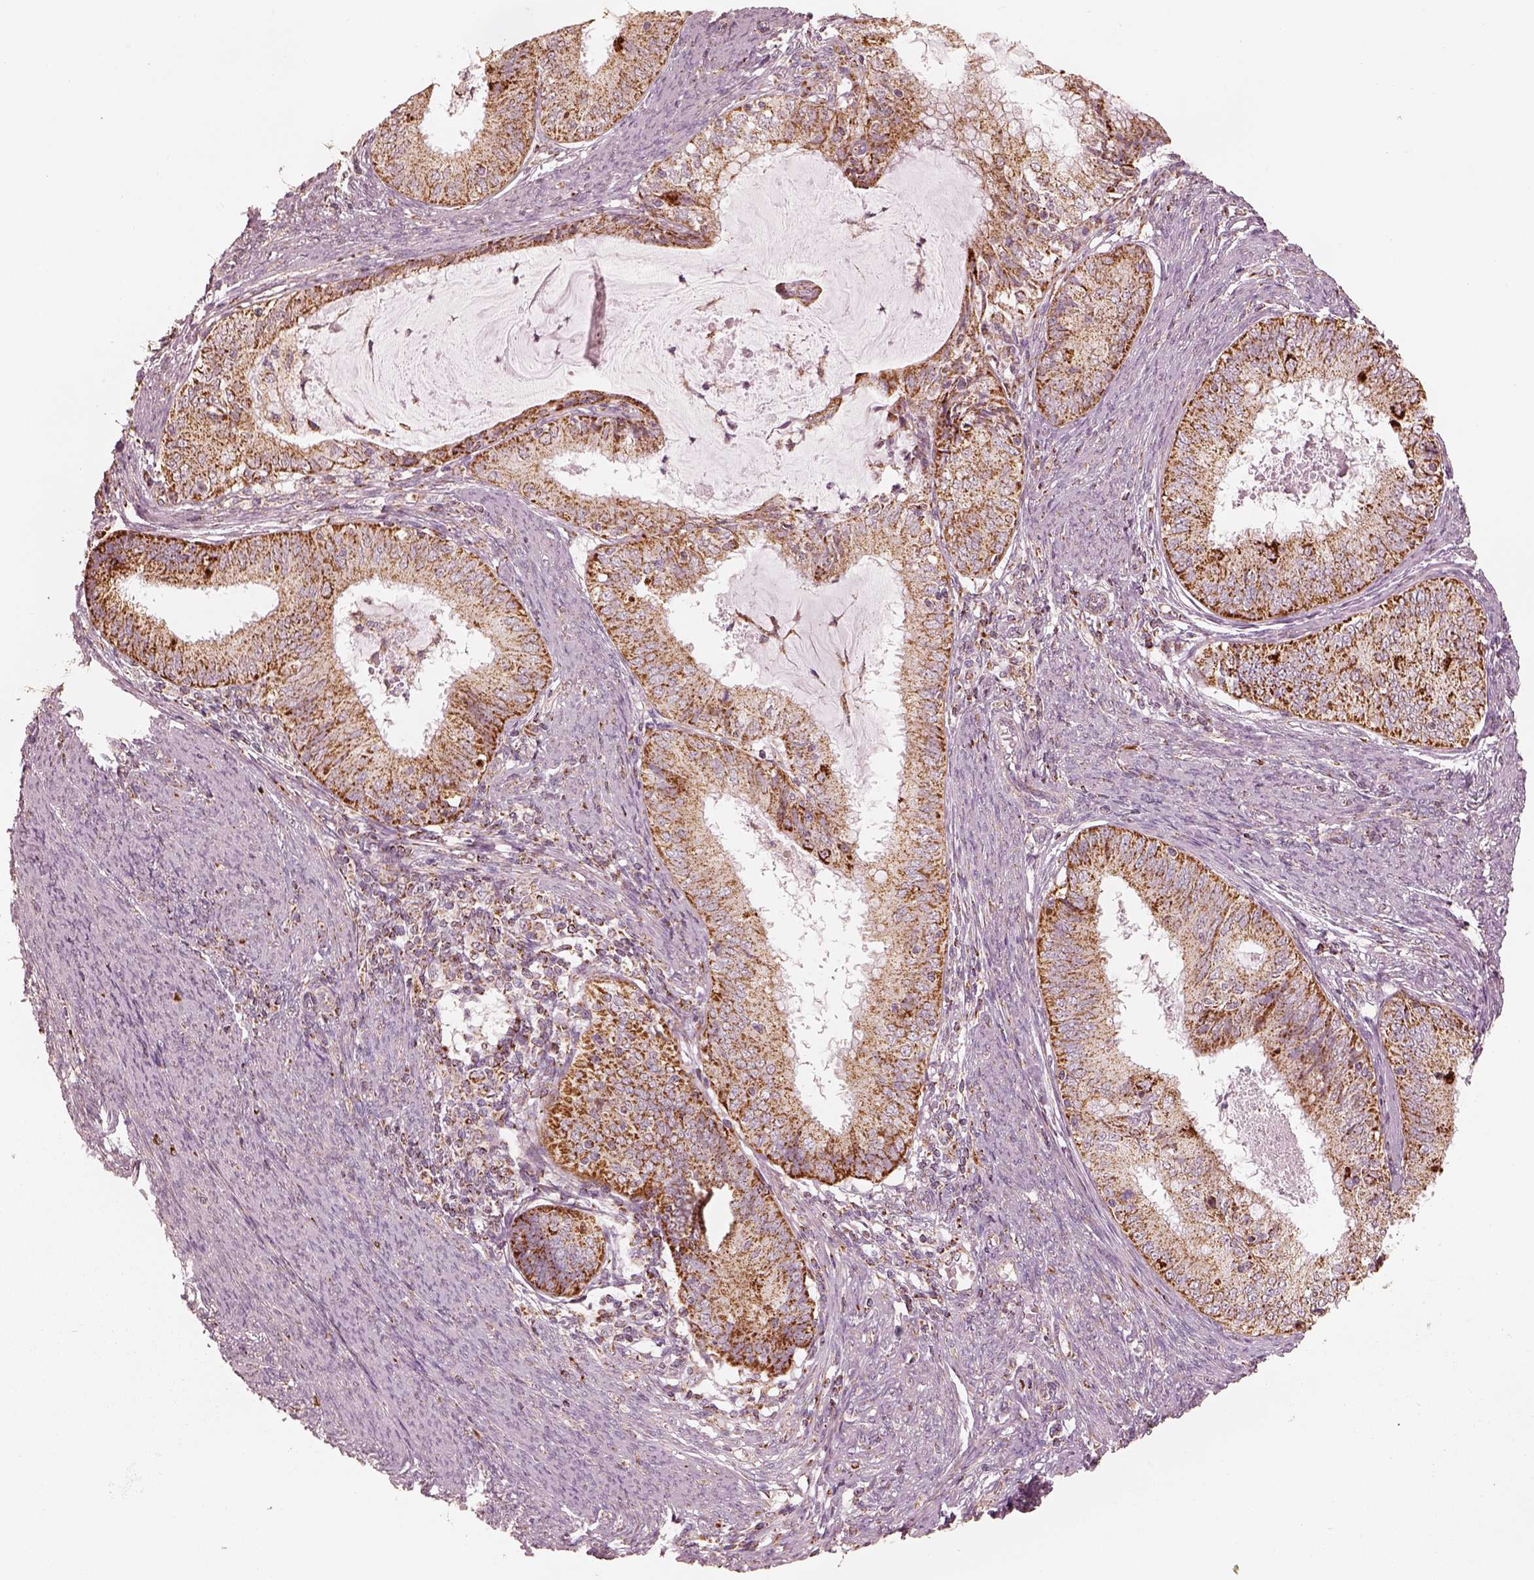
{"staining": {"intensity": "strong", "quantity": ">75%", "location": "cytoplasmic/membranous"}, "tissue": "endometrial cancer", "cell_type": "Tumor cells", "image_type": "cancer", "snomed": [{"axis": "morphology", "description": "Adenocarcinoma, NOS"}, {"axis": "topography", "description": "Endometrium"}], "caption": "This is a photomicrograph of immunohistochemistry (IHC) staining of endometrial cancer (adenocarcinoma), which shows strong positivity in the cytoplasmic/membranous of tumor cells.", "gene": "ENTPD6", "patient": {"sex": "female", "age": 57}}